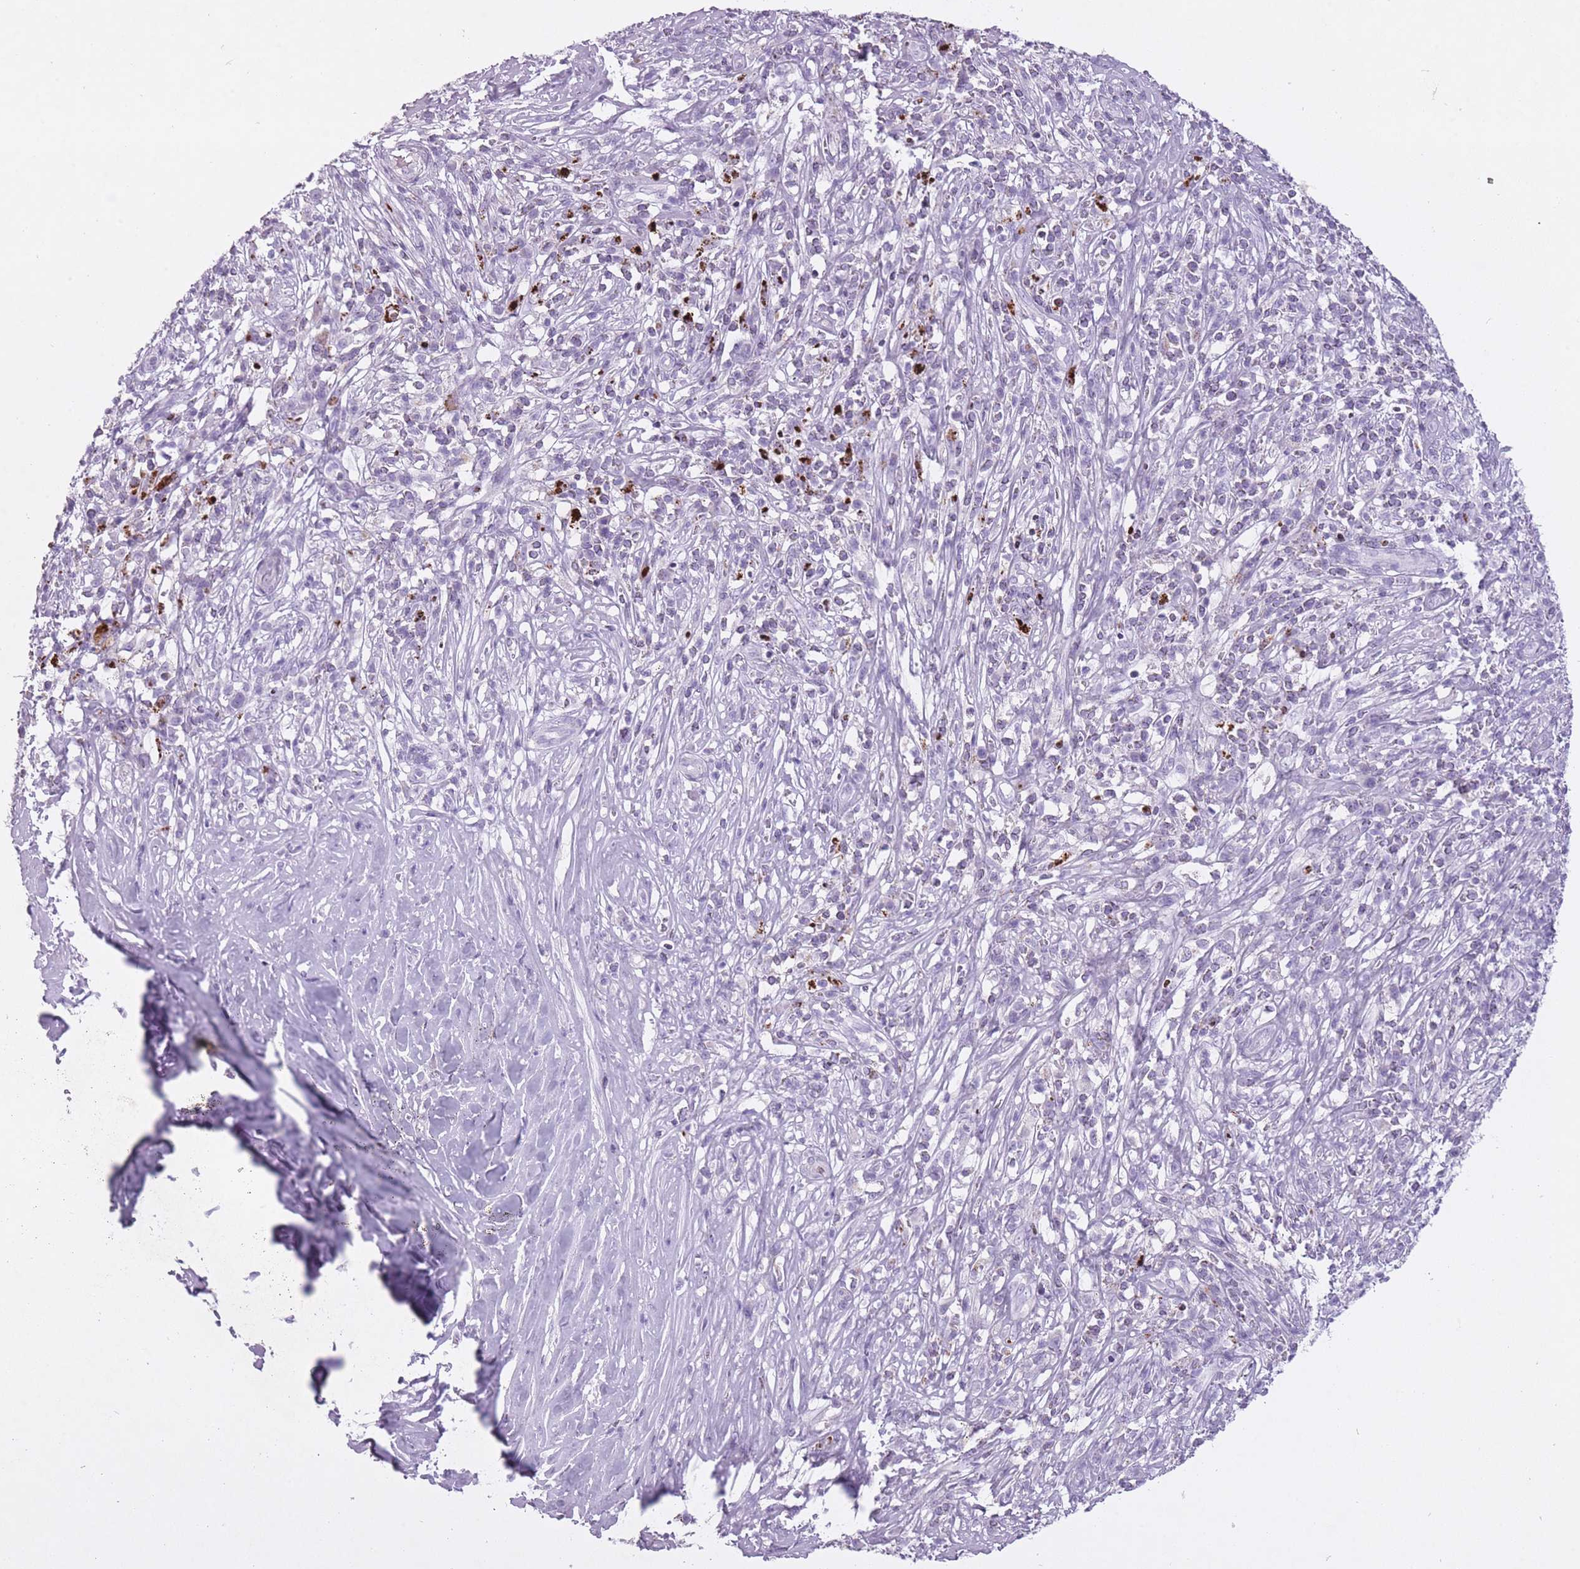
{"staining": {"intensity": "negative", "quantity": "none", "location": "none"}, "tissue": "melanoma", "cell_type": "Tumor cells", "image_type": "cancer", "snomed": [{"axis": "morphology", "description": "Malignant melanoma, NOS"}, {"axis": "topography", "description": "Skin"}], "caption": "Protein analysis of melanoma demonstrates no significant expression in tumor cells.", "gene": "RFX4", "patient": {"sex": "male", "age": 66}}